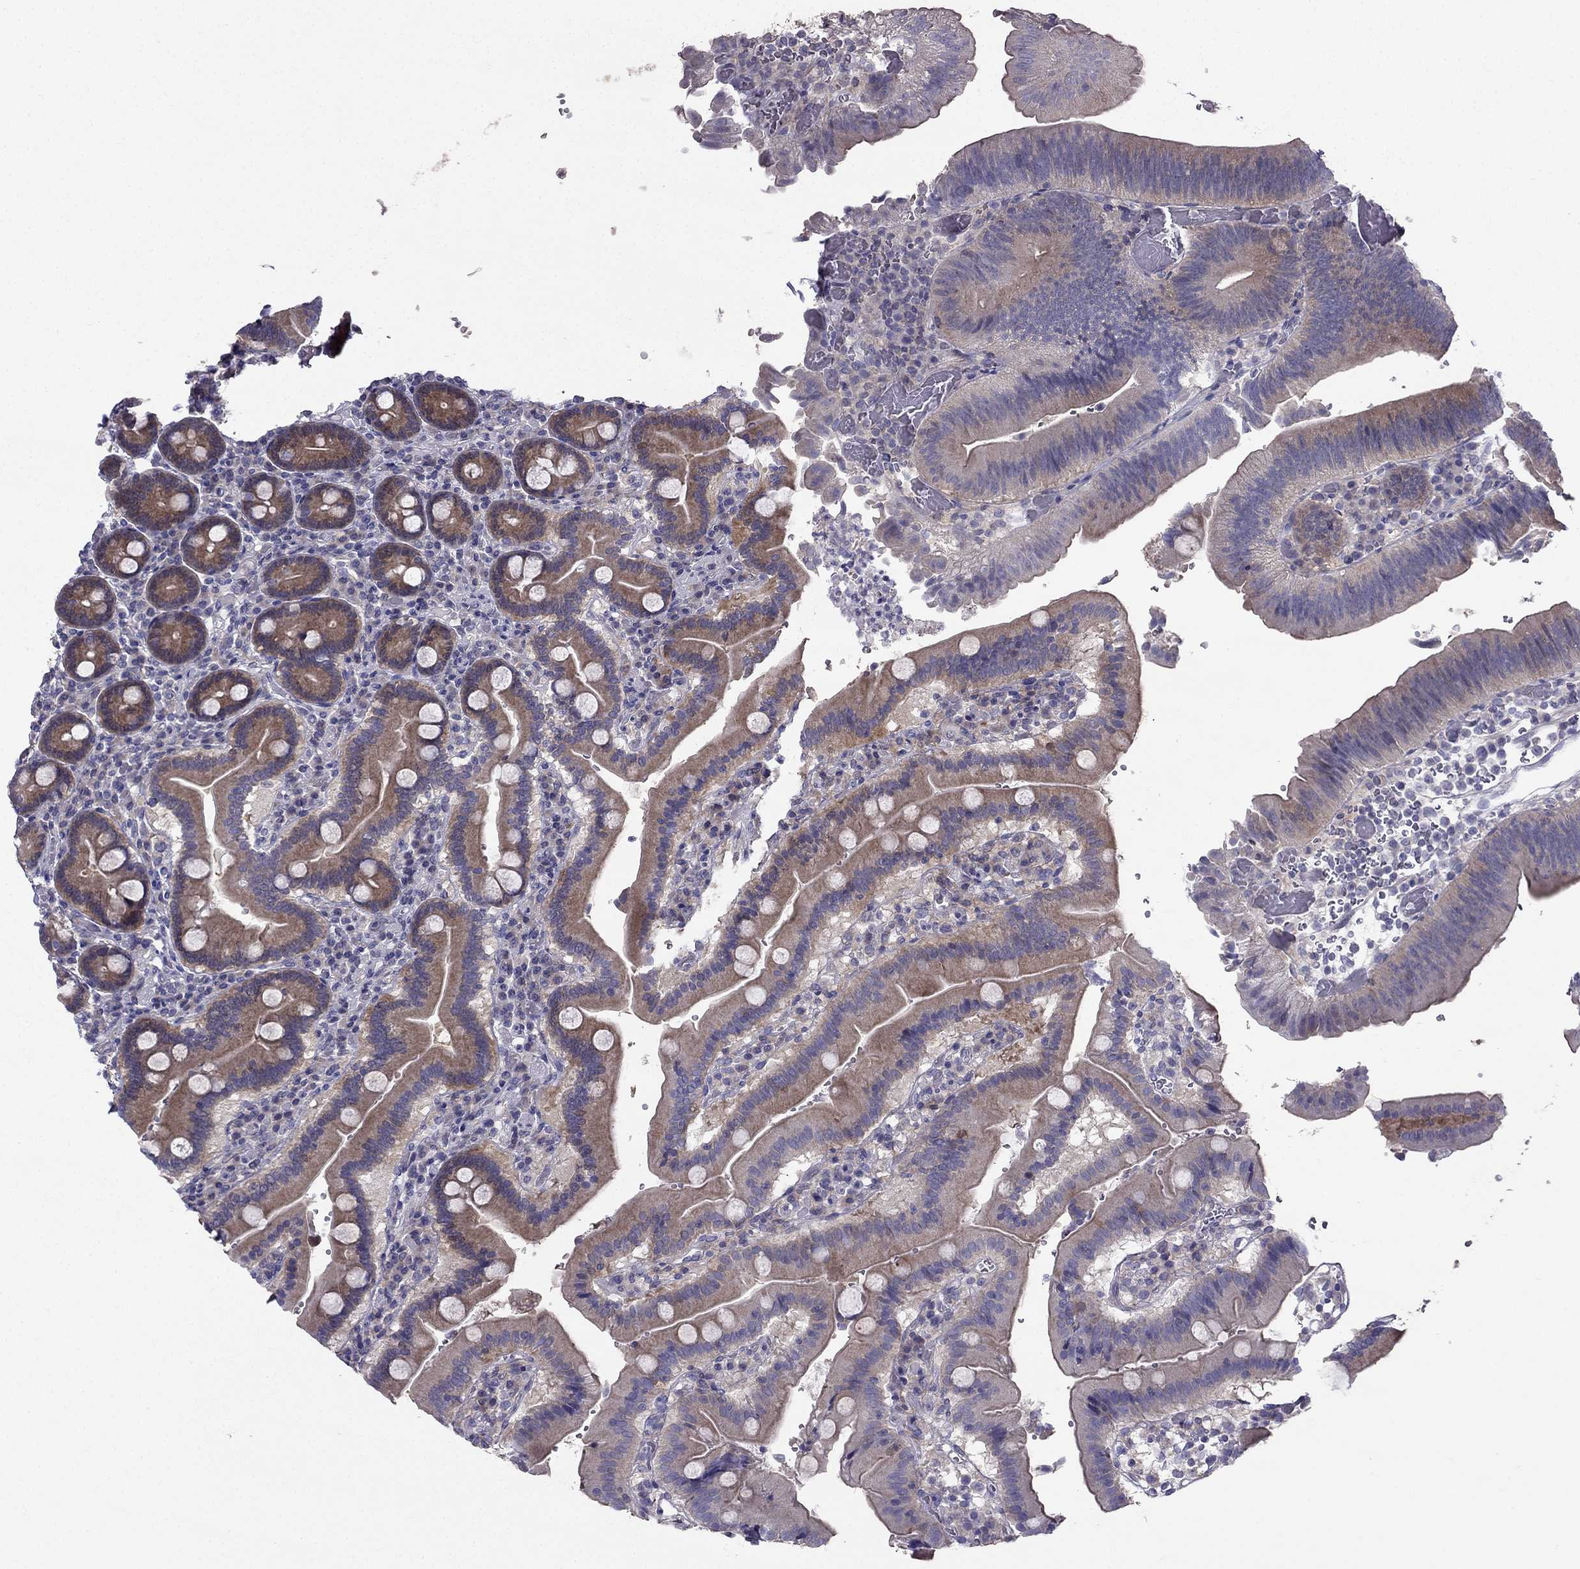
{"staining": {"intensity": "moderate", "quantity": "25%-75%", "location": "cytoplasmic/membranous"}, "tissue": "duodenum", "cell_type": "Glandular cells", "image_type": "normal", "snomed": [{"axis": "morphology", "description": "Normal tissue, NOS"}, {"axis": "topography", "description": "Duodenum"}], "caption": "Moderate cytoplasmic/membranous expression for a protein is identified in approximately 25%-75% of glandular cells of benign duodenum using IHC.", "gene": "AS3MT", "patient": {"sex": "female", "age": 62}}